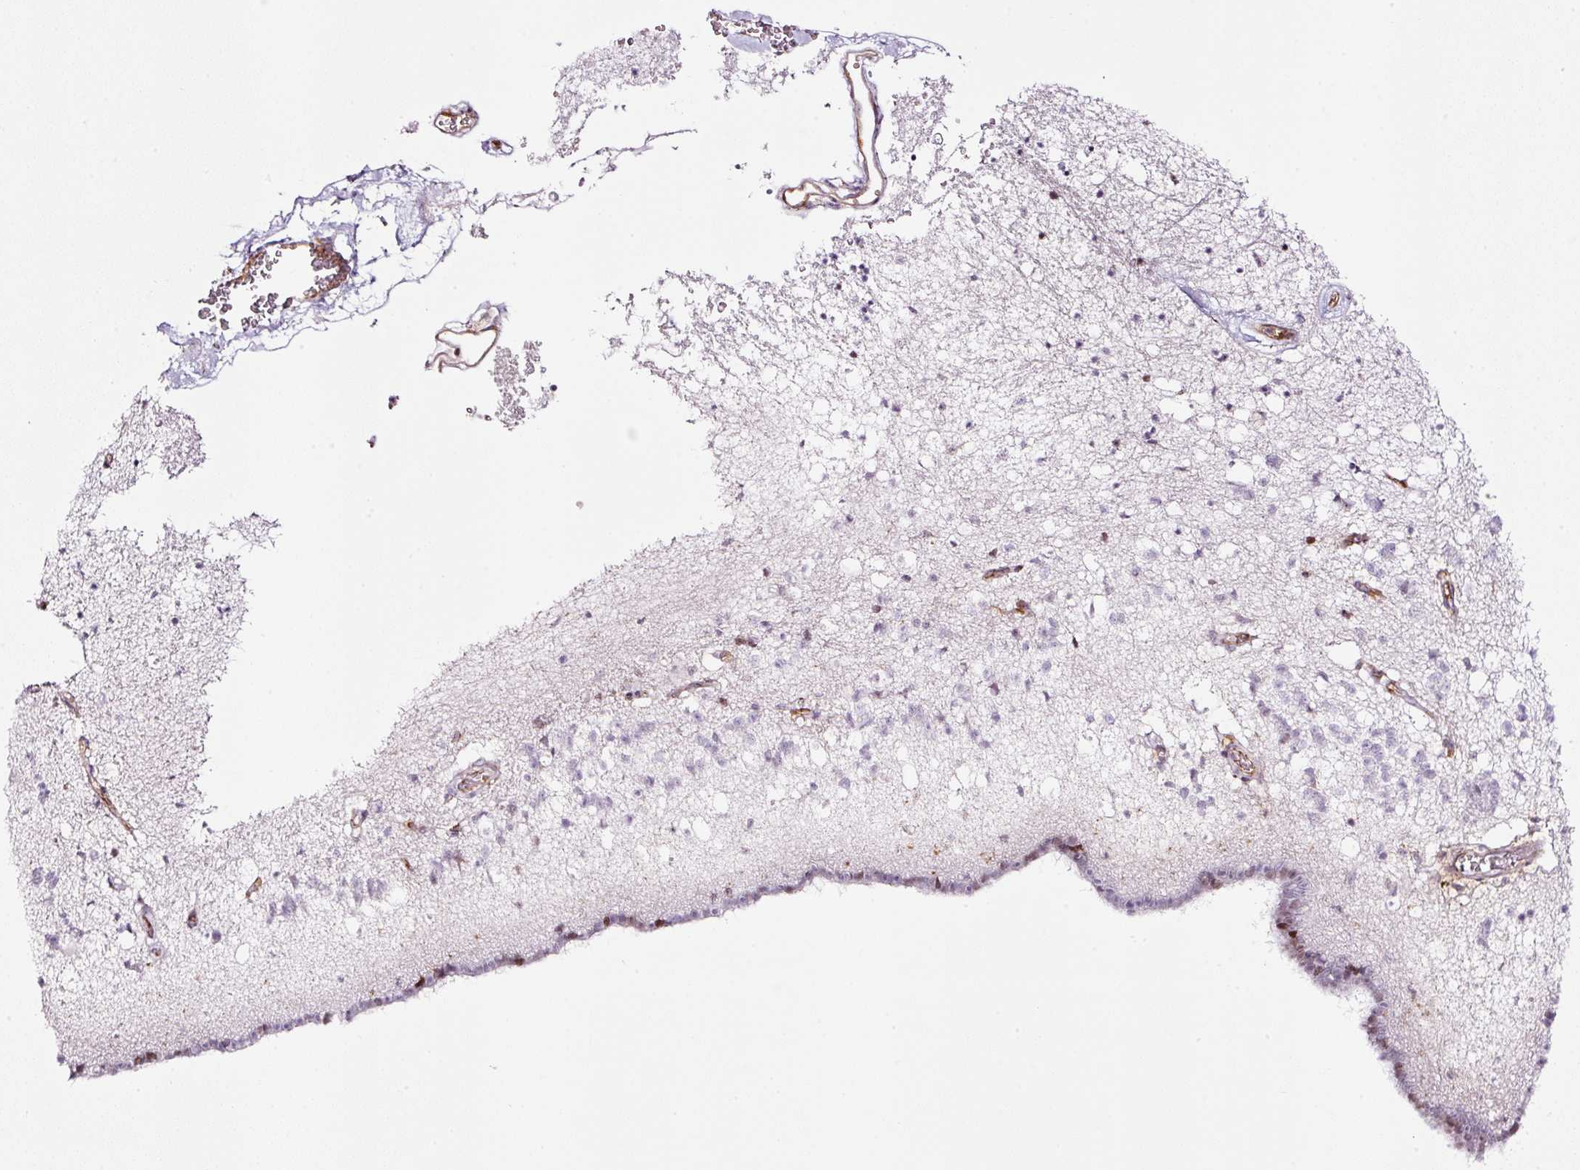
{"staining": {"intensity": "negative", "quantity": "none", "location": "none"}, "tissue": "caudate", "cell_type": "Glial cells", "image_type": "normal", "snomed": [{"axis": "morphology", "description": "Normal tissue, NOS"}, {"axis": "topography", "description": "Lateral ventricle wall"}], "caption": "Photomicrograph shows no protein expression in glial cells of unremarkable caudate. The staining was performed using DAB to visualize the protein expression in brown, while the nuclei were stained in blue with hematoxylin (Magnification: 20x).", "gene": "SCNM1", "patient": {"sex": "male", "age": 58}}